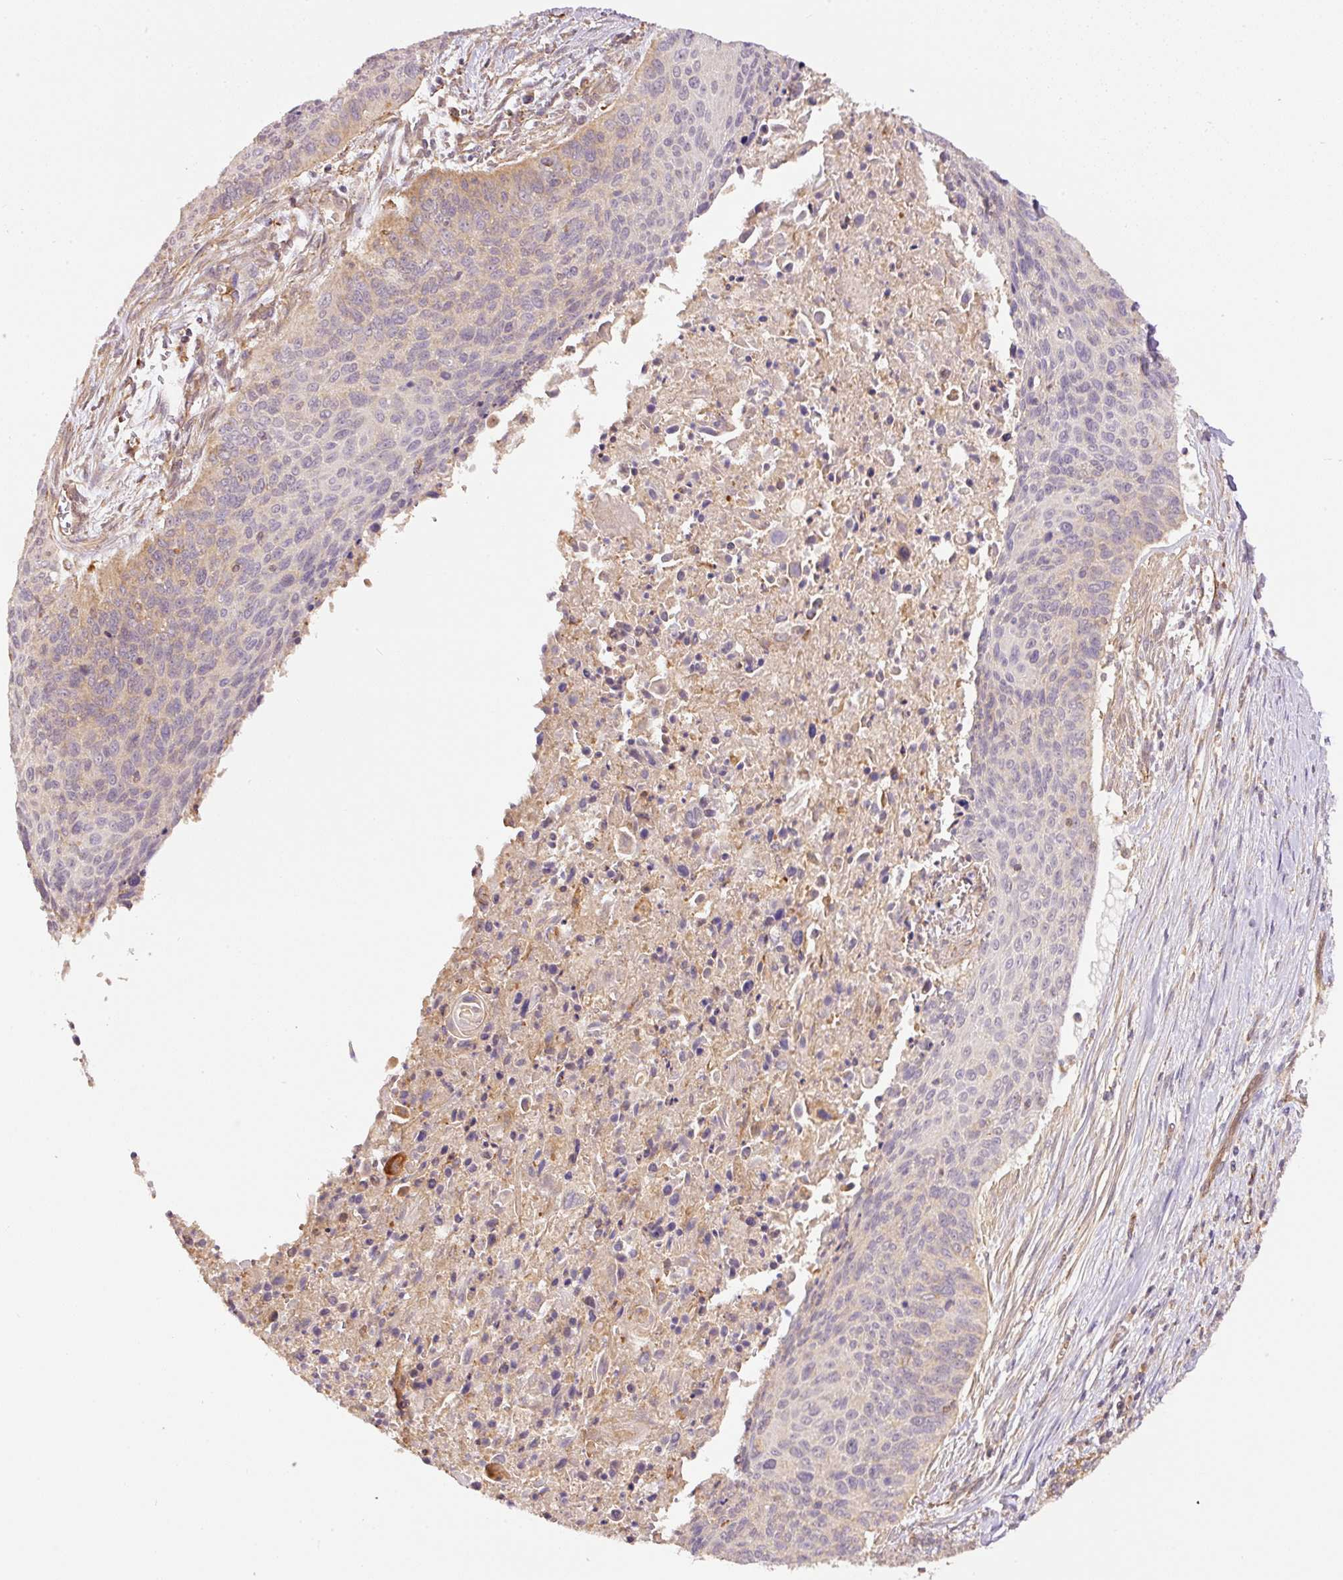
{"staining": {"intensity": "negative", "quantity": "none", "location": "none"}, "tissue": "cervical cancer", "cell_type": "Tumor cells", "image_type": "cancer", "snomed": [{"axis": "morphology", "description": "Squamous cell carcinoma, NOS"}, {"axis": "topography", "description": "Cervix"}], "caption": "Immunohistochemistry image of neoplastic tissue: human cervical squamous cell carcinoma stained with DAB reveals no significant protein staining in tumor cells.", "gene": "PCK2", "patient": {"sex": "female", "age": 55}}